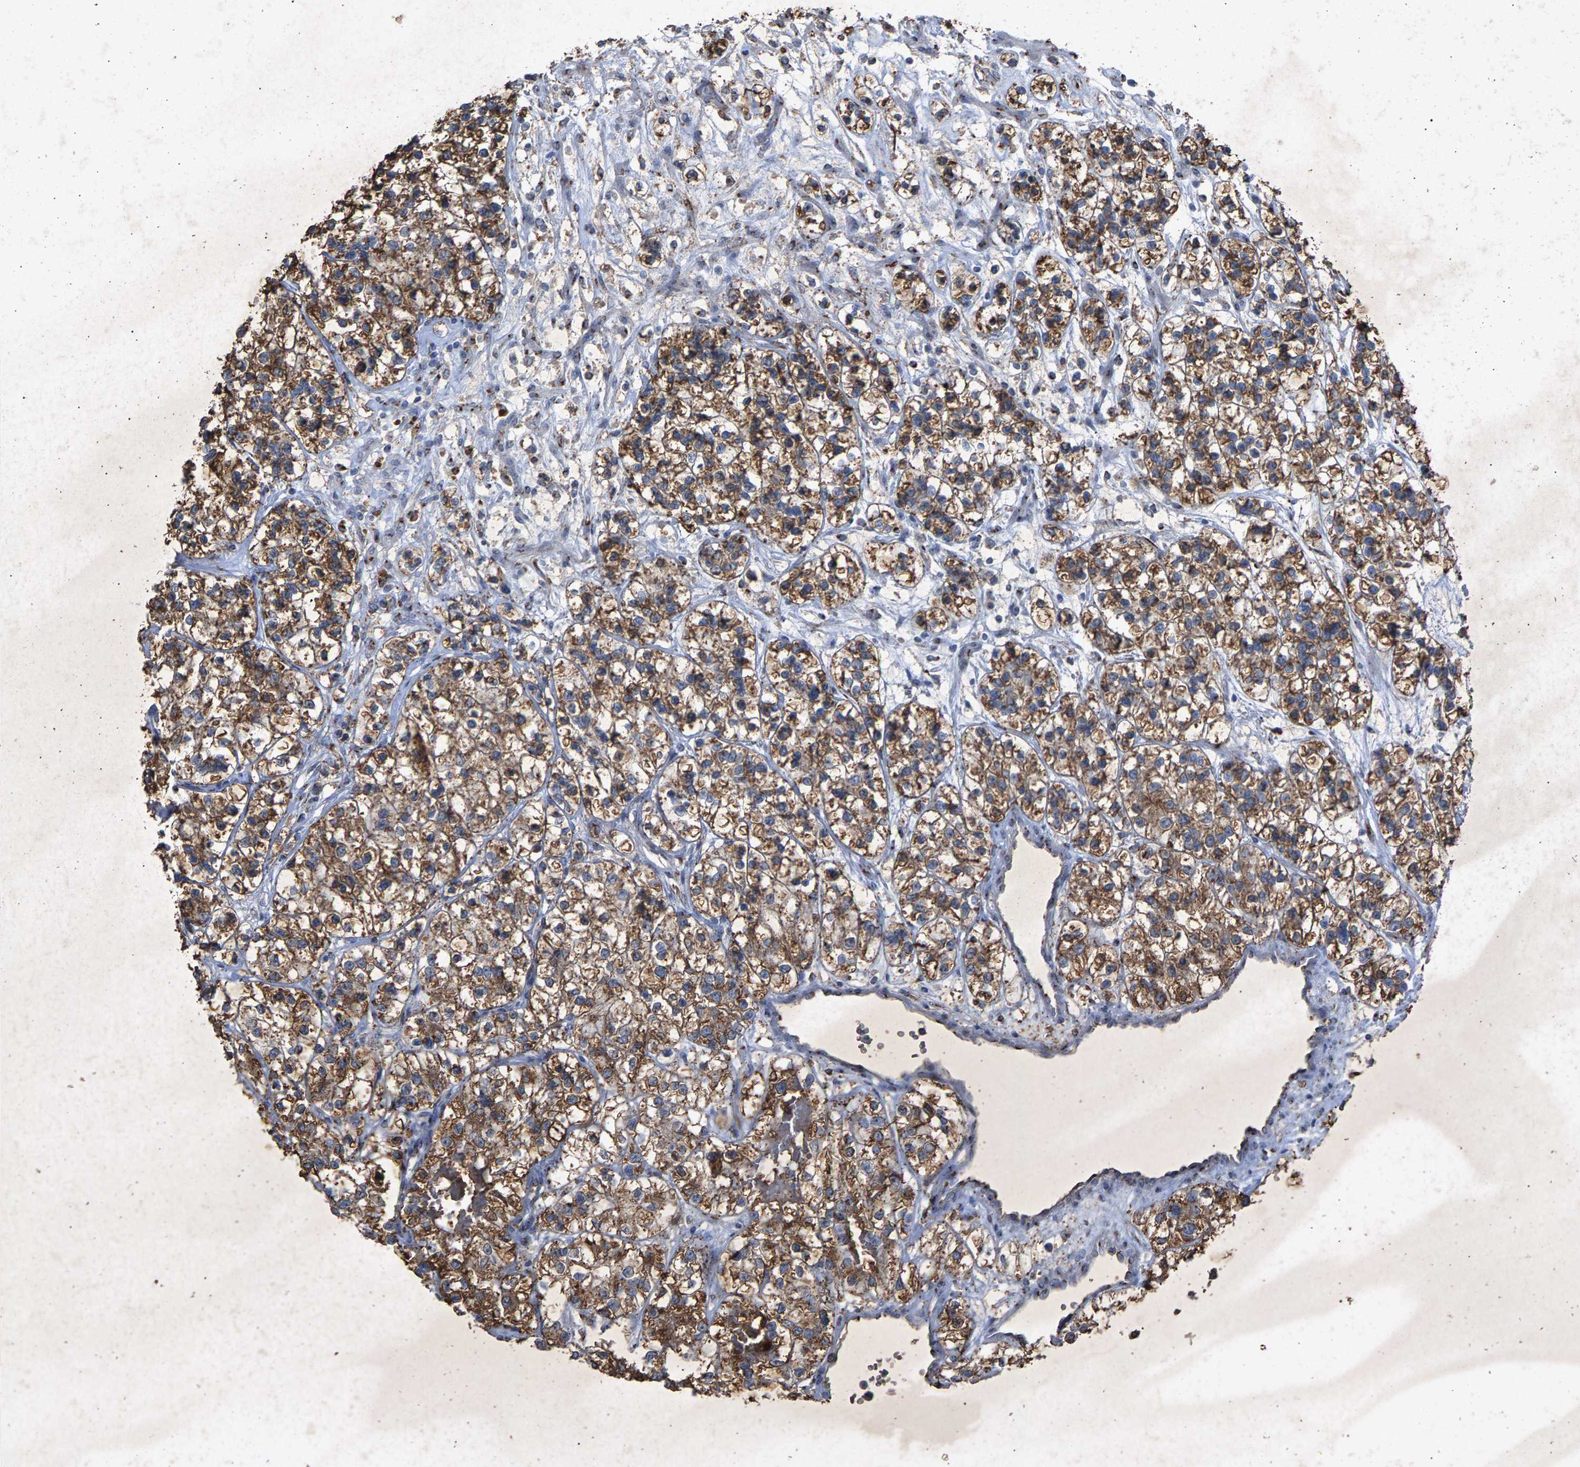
{"staining": {"intensity": "moderate", "quantity": ">75%", "location": "cytoplasmic/membranous"}, "tissue": "renal cancer", "cell_type": "Tumor cells", "image_type": "cancer", "snomed": [{"axis": "morphology", "description": "Adenocarcinoma, NOS"}, {"axis": "topography", "description": "Kidney"}], "caption": "Moderate cytoplasmic/membranous positivity for a protein is appreciated in approximately >75% of tumor cells of renal cancer (adenocarcinoma) using immunohistochemistry (IHC).", "gene": "MAN2A1", "patient": {"sex": "female", "age": 57}}